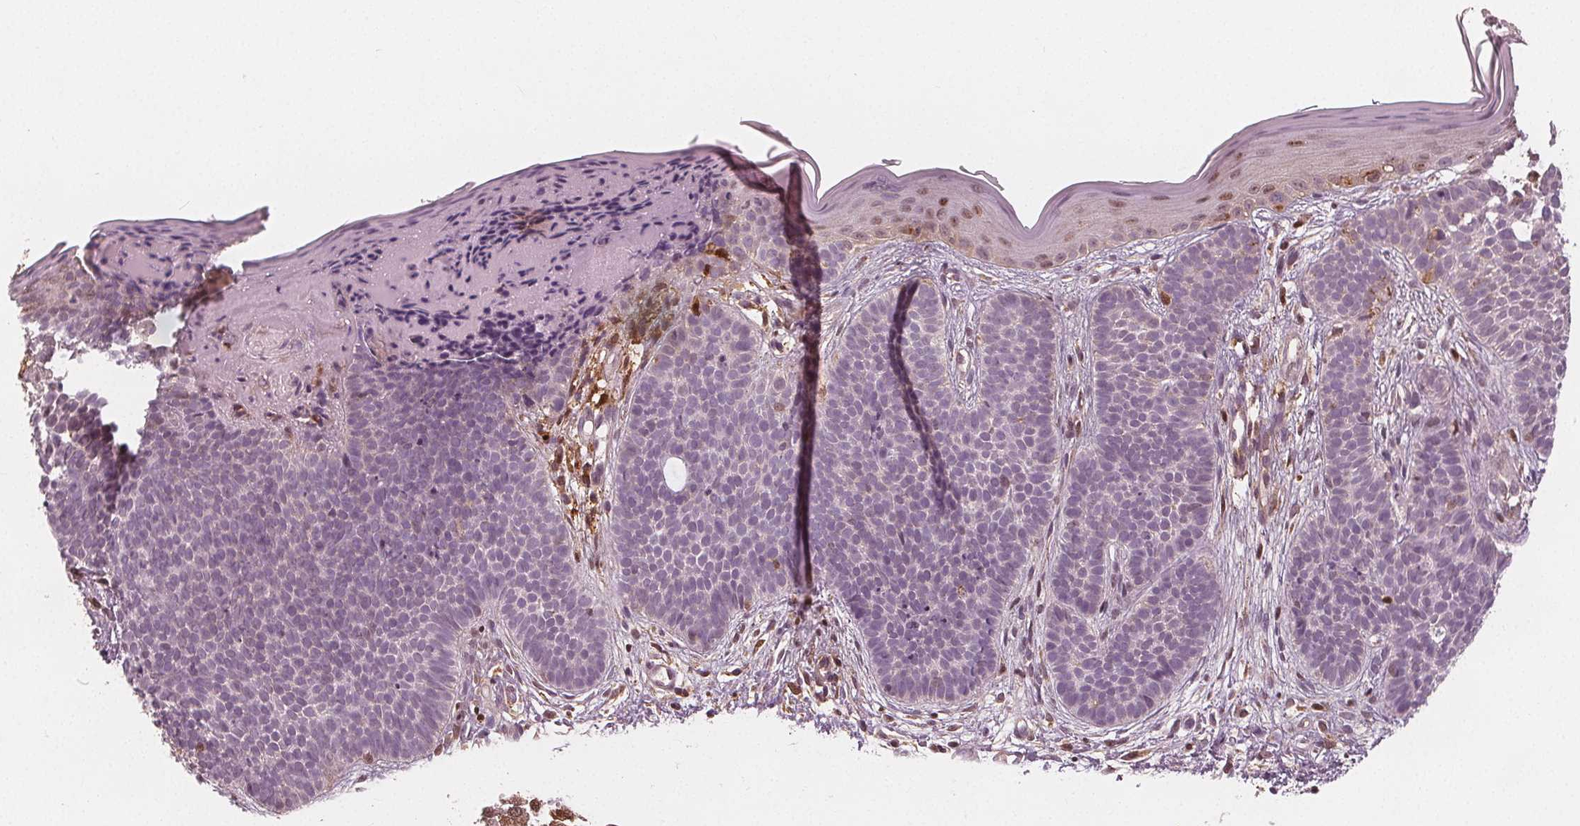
{"staining": {"intensity": "moderate", "quantity": "<25%", "location": "nuclear"}, "tissue": "skin cancer", "cell_type": "Tumor cells", "image_type": "cancer", "snomed": [{"axis": "morphology", "description": "Basal cell carcinoma"}, {"axis": "topography", "description": "Skin"}], "caption": "A high-resolution micrograph shows immunohistochemistry staining of skin basal cell carcinoma, which exhibits moderate nuclear staining in approximately <25% of tumor cells. (DAB (3,3'-diaminobenzidine) = brown stain, brightfield microscopy at high magnification).", "gene": "SQSTM1", "patient": {"sex": "female", "age": 70}}